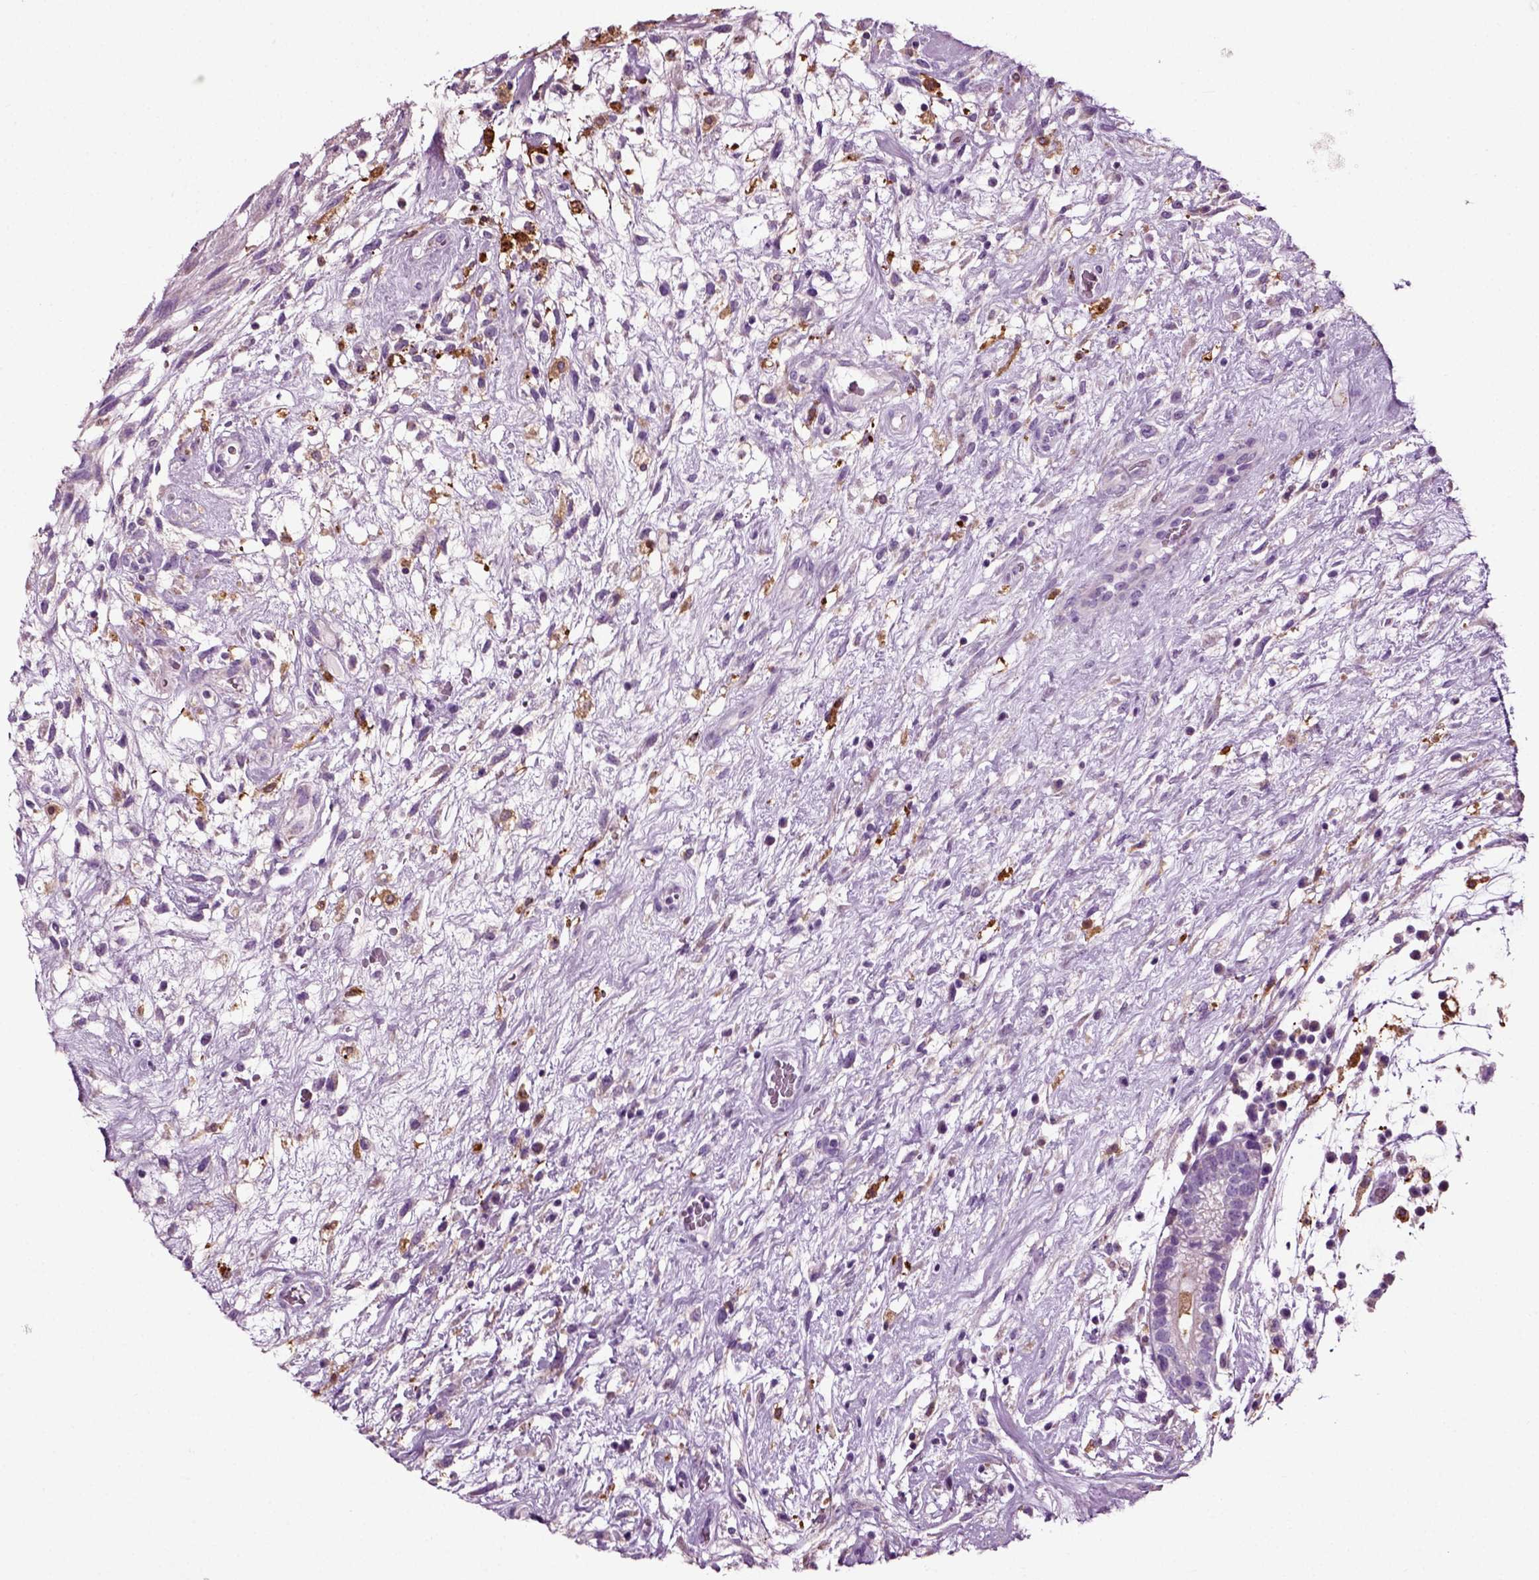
{"staining": {"intensity": "negative", "quantity": "none", "location": "none"}, "tissue": "testis cancer", "cell_type": "Tumor cells", "image_type": "cancer", "snomed": [{"axis": "morphology", "description": "Normal tissue, NOS"}, {"axis": "morphology", "description": "Carcinoma, Embryonal, NOS"}, {"axis": "topography", "description": "Testis"}], "caption": "DAB (3,3'-diaminobenzidine) immunohistochemical staining of testis embryonal carcinoma reveals no significant expression in tumor cells.", "gene": "DNAH10", "patient": {"sex": "male", "age": 32}}